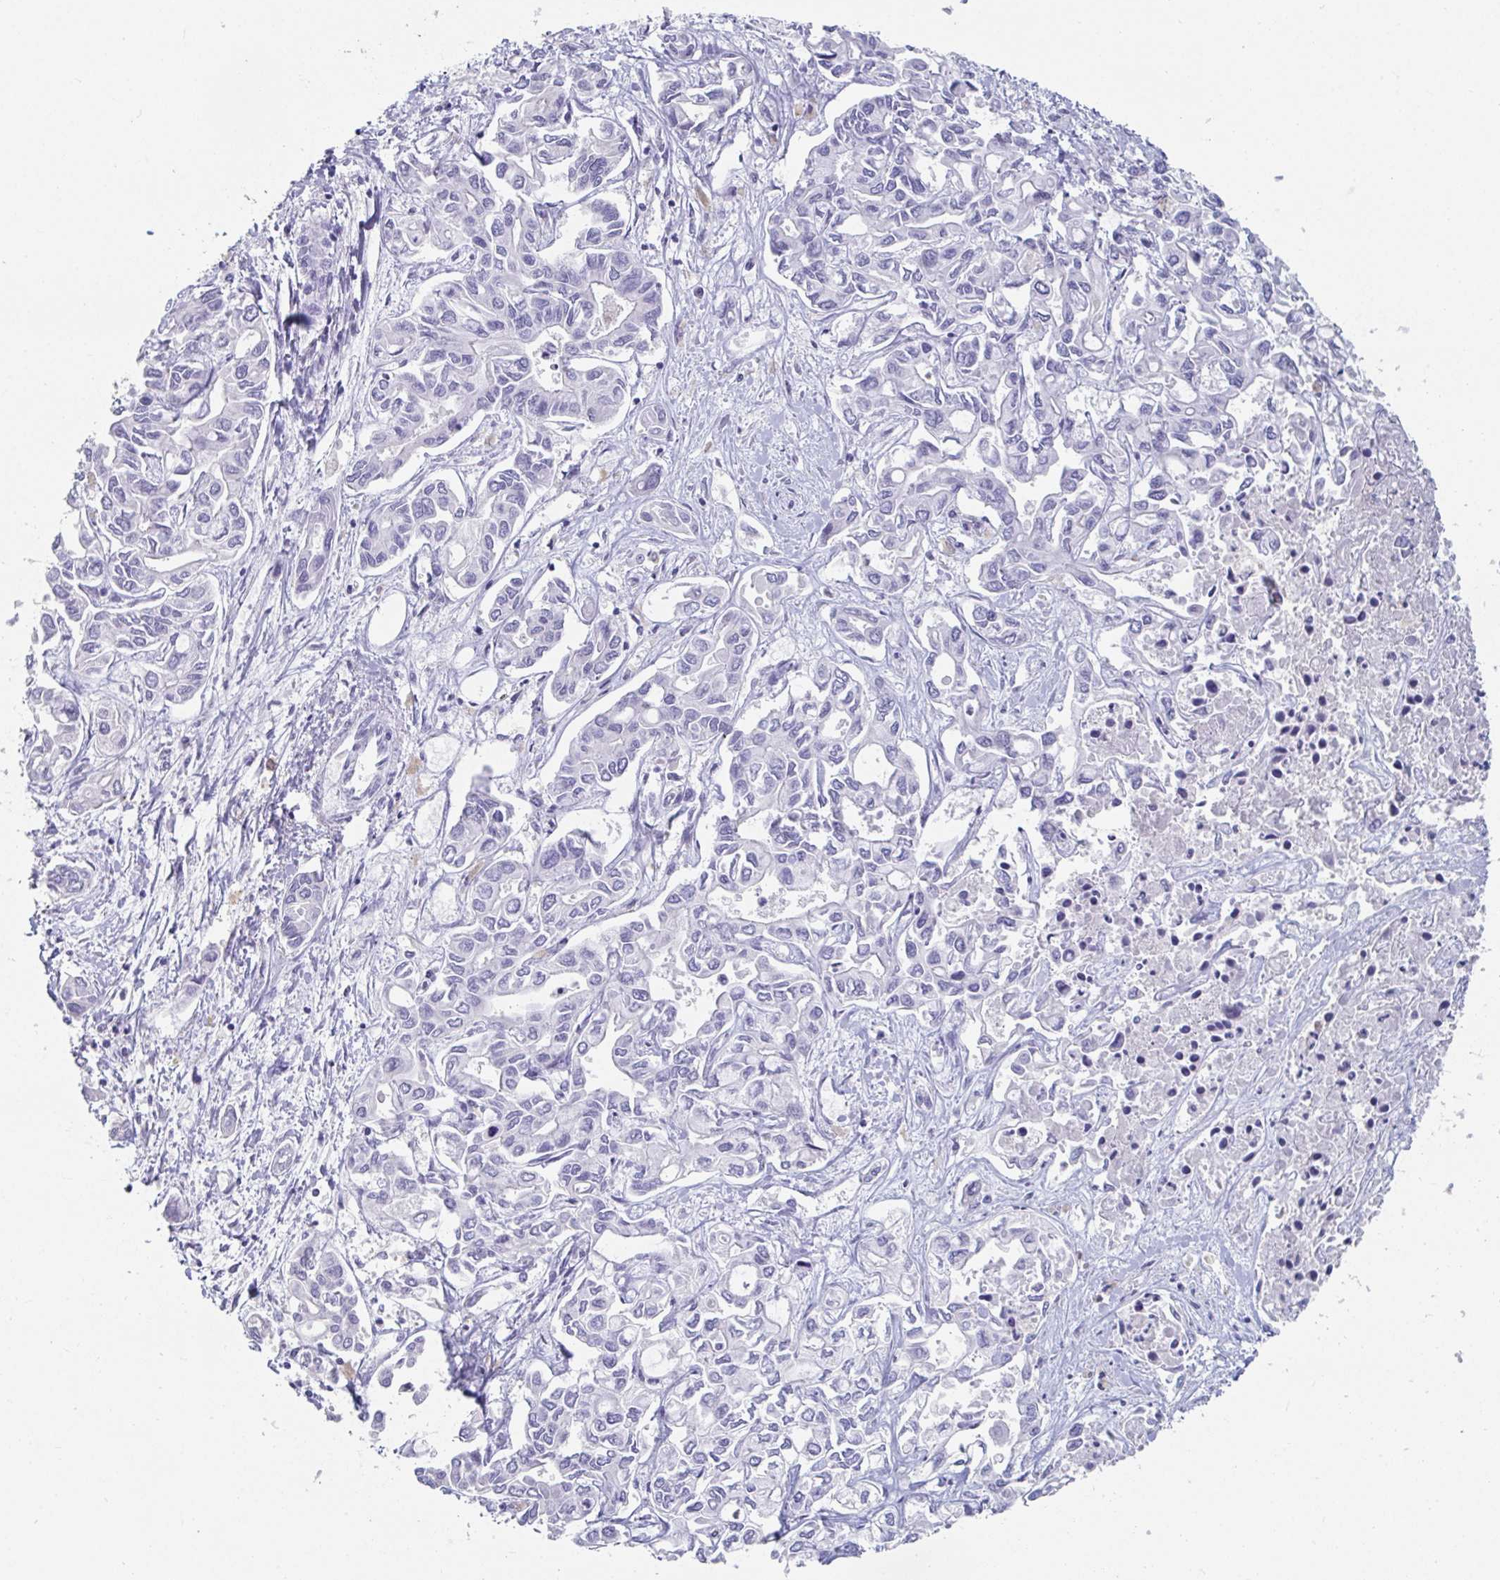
{"staining": {"intensity": "negative", "quantity": "none", "location": "none"}, "tissue": "liver cancer", "cell_type": "Tumor cells", "image_type": "cancer", "snomed": [{"axis": "morphology", "description": "Cholangiocarcinoma"}, {"axis": "topography", "description": "Liver"}], "caption": "Cholangiocarcinoma (liver) stained for a protein using immunohistochemistry (IHC) demonstrates no staining tumor cells.", "gene": "PLA2G1B", "patient": {"sex": "female", "age": 64}}